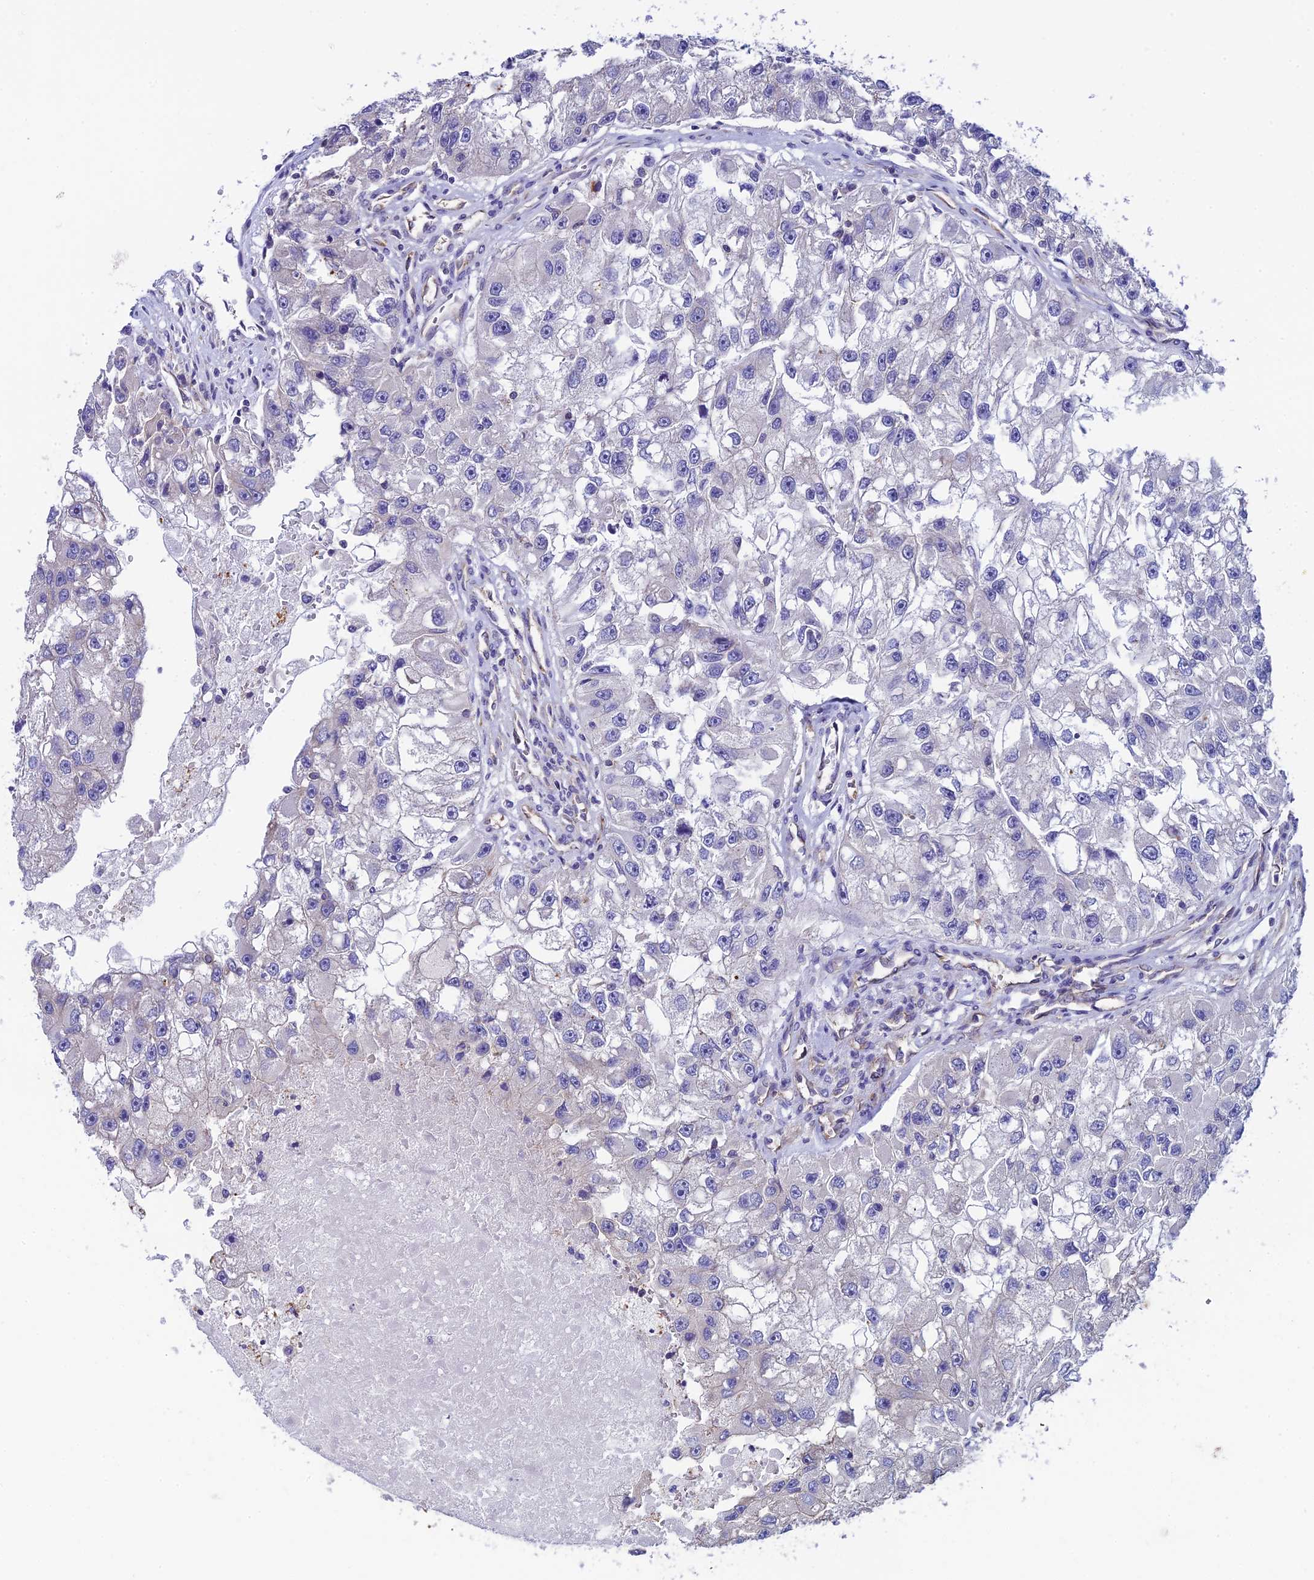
{"staining": {"intensity": "negative", "quantity": "none", "location": "none"}, "tissue": "renal cancer", "cell_type": "Tumor cells", "image_type": "cancer", "snomed": [{"axis": "morphology", "description": "Adenocarcinoma, NOS"}, {"axis": "topography", "description": "Kidney"}], "caption": "Photomicrograph shows no significant protein expression in tumor cells of renal adenocarcinoma.", "gene": "PPFIA3", "patient": {"sex": "male", "age": 63}}